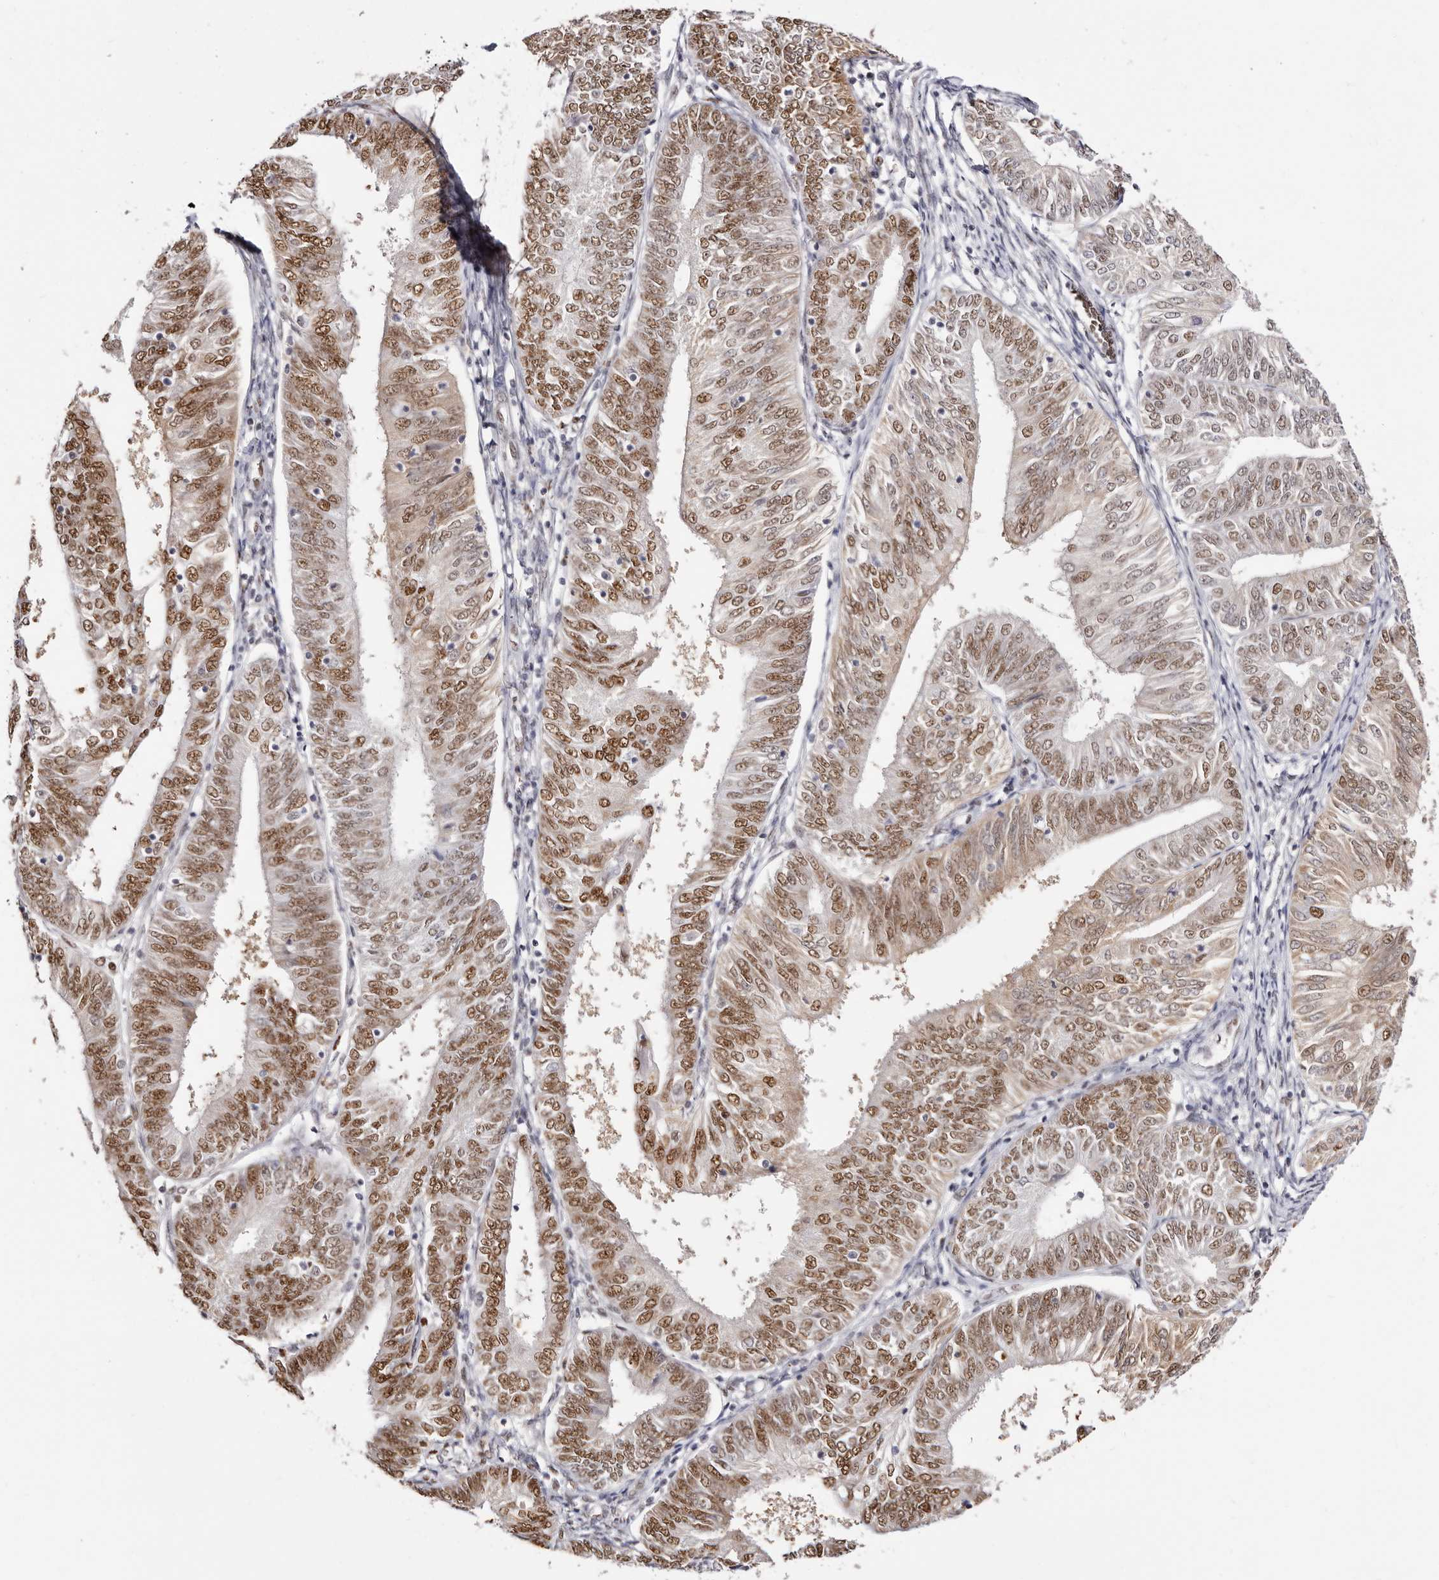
{"staining": {"intensity": "moderate", "quantity": ">75%", "location": "nuclear"}, "tissue": "endometrial cancer", "cell_type": "Tumor cells", "image_type": "cancer", "snomed": [{"axis": "morphology", "description": "Adenocarcinoma, NOS"}, {"axis": "topography", "description": "Endometrium"}], "caption": "Immunohistochemical staining of human adenocarcinoma (endometrial) reveals moderate nuclear protein positivity in approximately >75% of tumor cells. (DAB (3,3'-diaminobenzidine) IHC with brightfield microscopy, high magnification).", "gene": "TKT", "patient": {"sex": "female", "age": 58}}